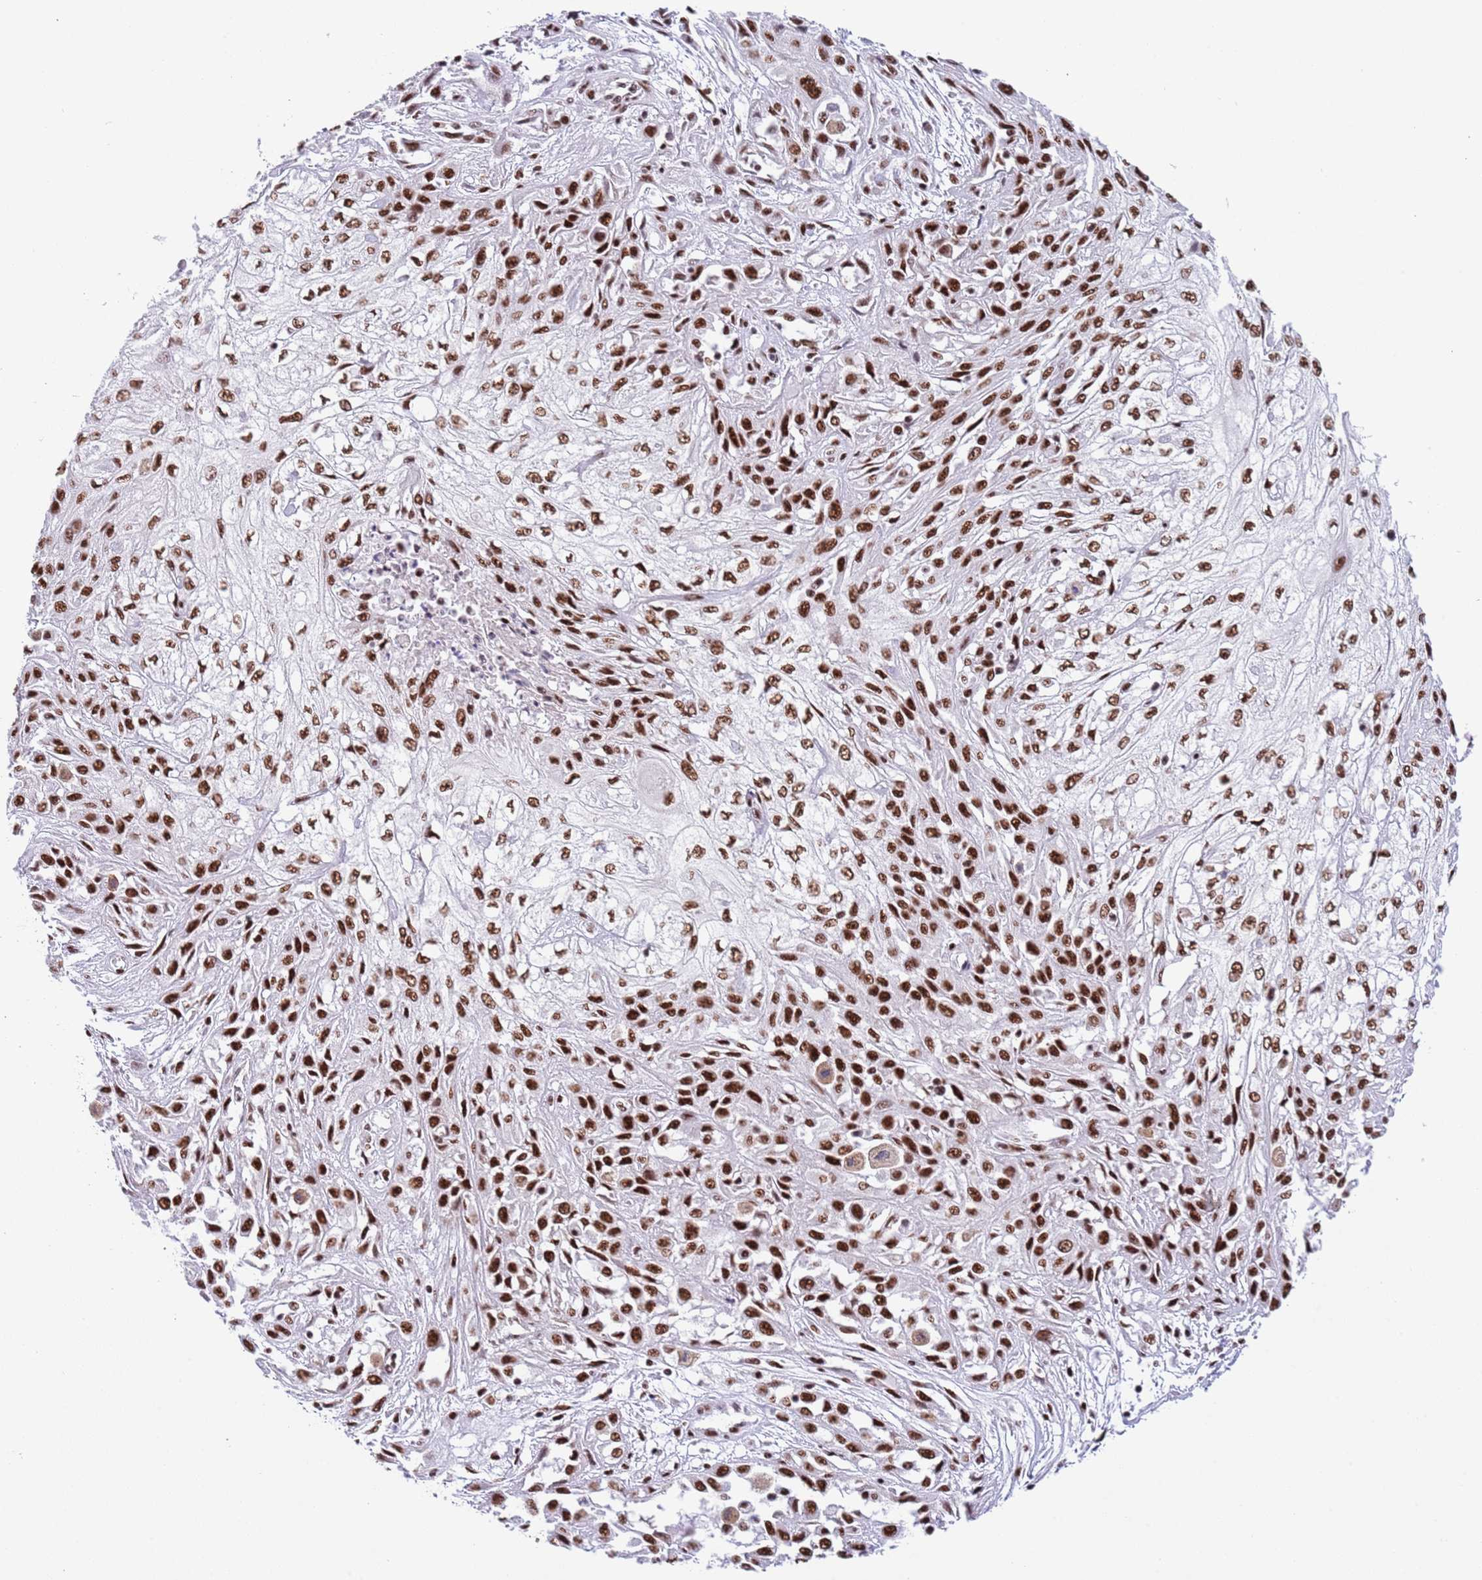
{"staining": {"intensity": "strong", "quantity": ">75%", "location": "nuclear"}, "tissue": "skin cancer", "cell_type": "Tumor cells", "image_type": "cancer", "snomed": [{"axis": "morphology", "description": "Squamous cell carcinoma, NOS"}, {"axis": "morphology", "description": "Squamous cell carcinoma, metastatic, NOS"}, {"axis": "topography", "description": "Skin"}, {"axis": "topography", "description": "Lymph node"}], "caption": "IHC image of neoplastic tissue: human metastatic squamous cell carcinoma (skin) stained using IHC shows high levels of strong protein expression localized specifically in the nuclear of tumor cells, appearing as a nuclear brown color.", "gene": "SF3A2", "patient": {"sex": "male", "age": 75}}